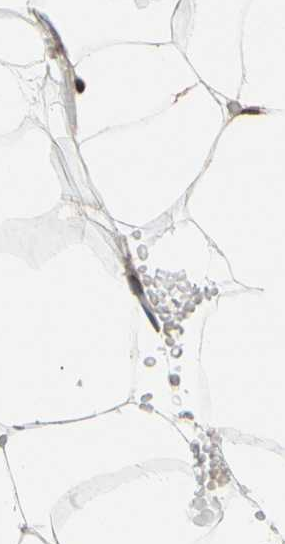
{"staining": {"intensity": "moderate", "quantity": ">75%", "location": "cytoplasmic/membranous,nuclear"}, "tissue": "adipose tissue", "cell_type": "Adipocytes", "image_type": "normal", "snomed": [{"axis": "morphology", "description": "Normal tissue, NOS"}, {"axis": "topography", "description": "Breast"}, {"axis": "topography", "description": "Adipose tissue"}], "caption": "IHC of normal adipose tissue reveals medium levels of moderate cytoplasmic/membranous,nuclear positivity in approximately >75% of adipocytes. (Brightfield microscopy of DAB IHC at high magnification).", "gene": "CDK7", "patient": {"sex": "female", "age": 25}}